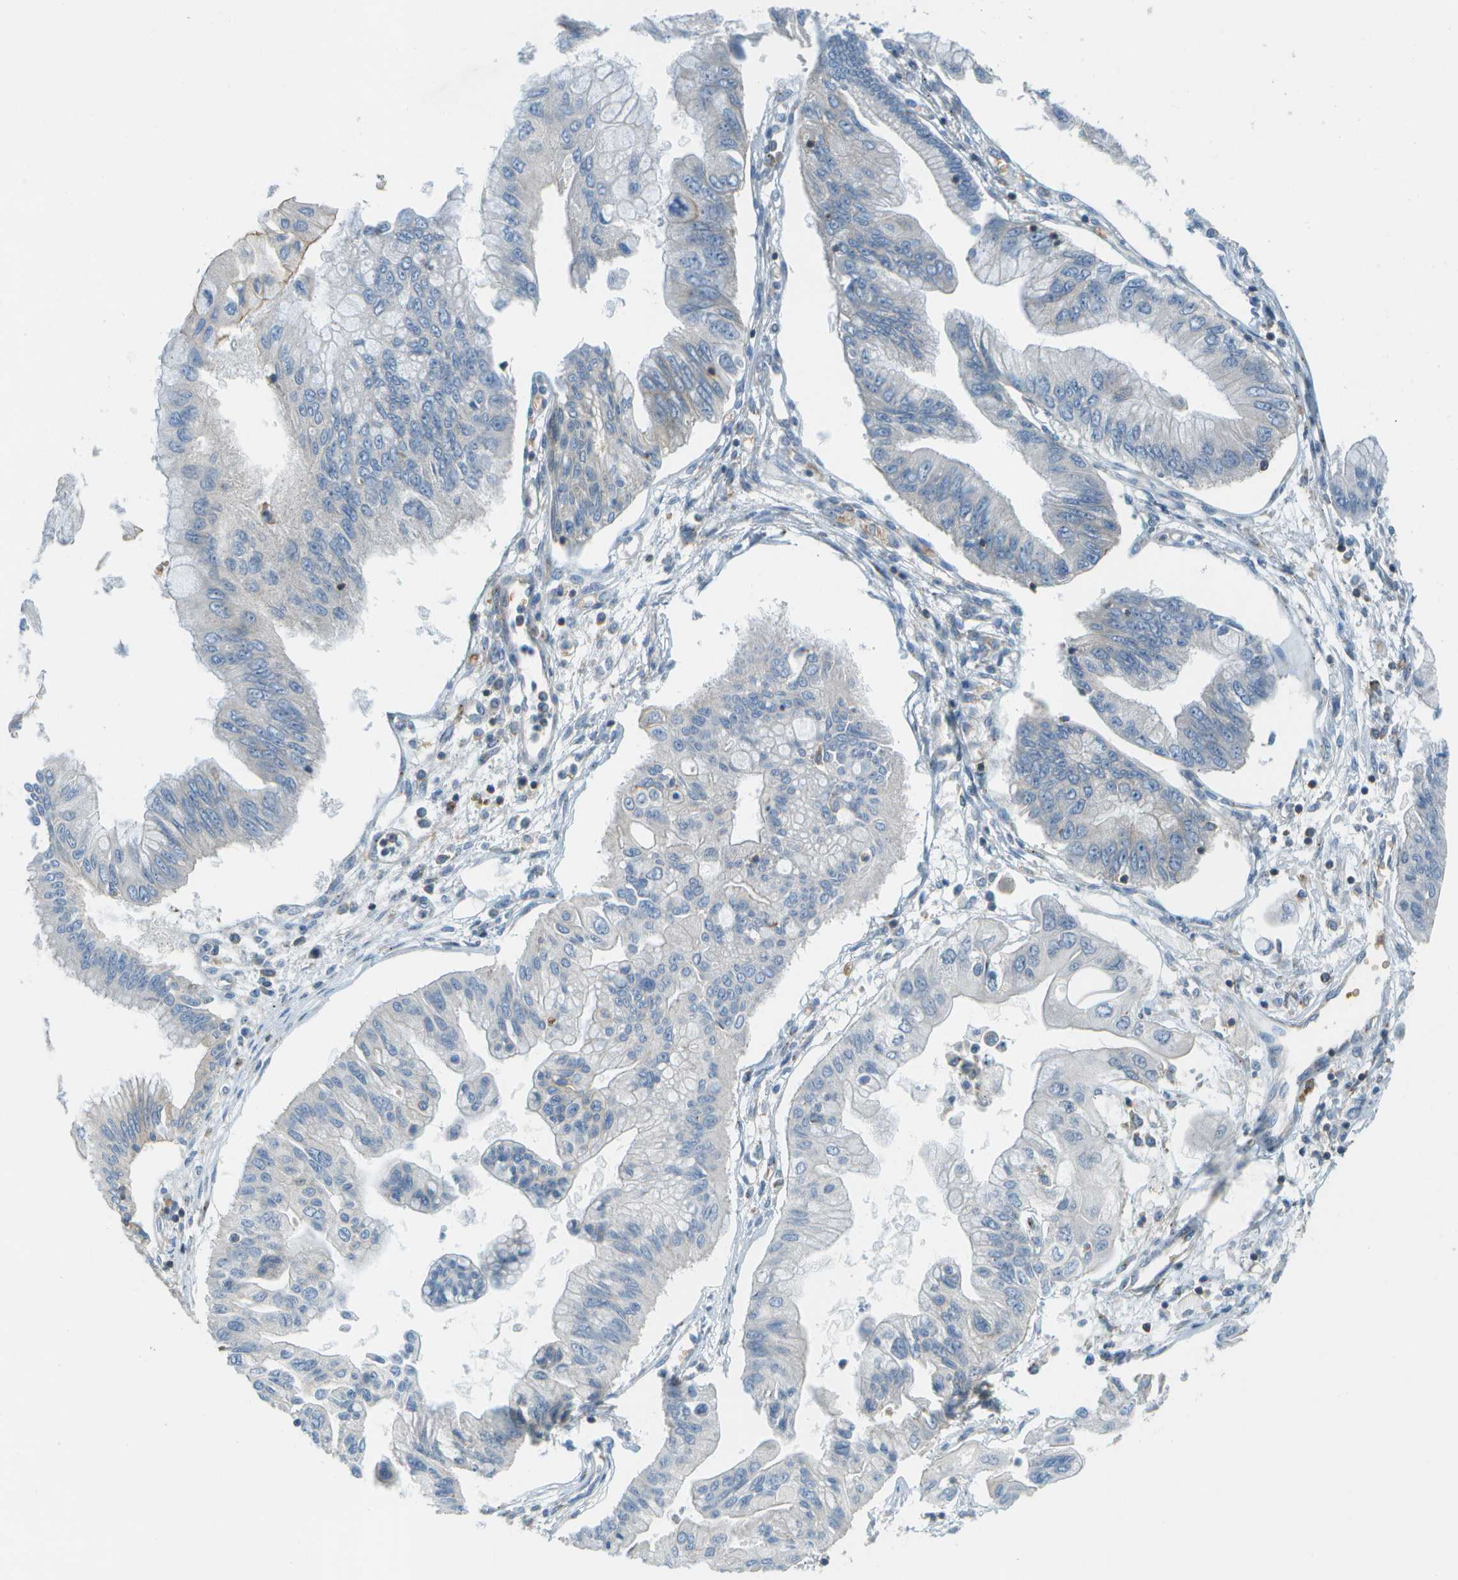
{"staining": {"intensity": "negative", "quantity": "none", "location": "none"}, "tissue": "pancreatic cancer", "cell_type": "Tumor cells", "image_type": "cancer", "snomed": [{"axis": "morphology", "description": "Adenocarcinoma, NOS"}, {"axis": "topography", "description": "Pancreas"}], "caption": "Tumor cells are negative for protein expression in human pancreatic cancer (adenocarcinoma). (IHC, brightfield microscopy, high magnification).", "gene": "CTIF", "patient": {"sex": "female", "age": 77}}